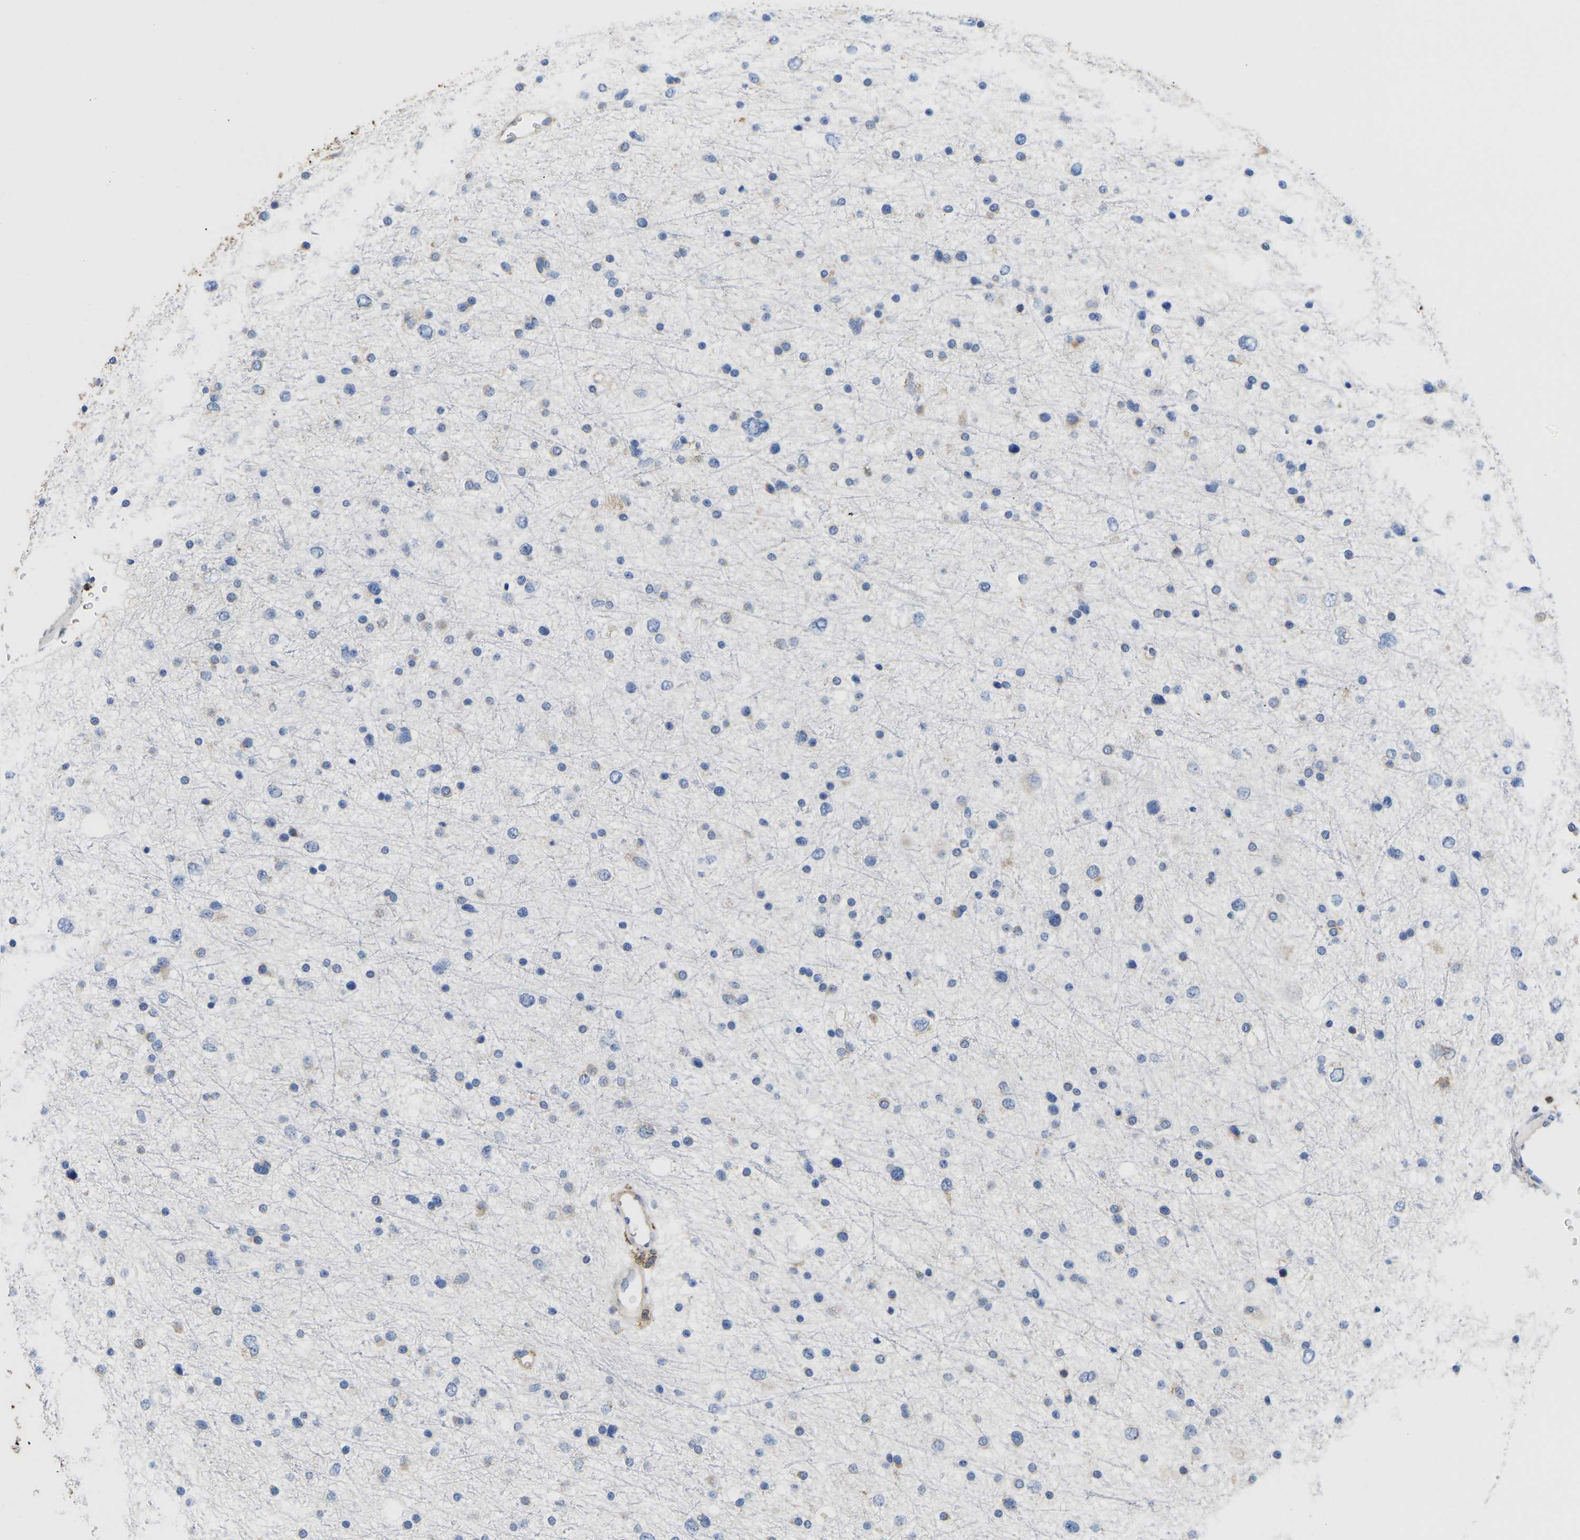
{"staining": {"intensity": "negative", "quantity": "none", "location": "none"}, "tissue": "glioma", "cell_type": "Tumor cells", "image_type": "cancer", "snomed": [{"axis": "morphology", "description": "Glioma, malignant, Low grade"}, {"axis": "topography", "description": "Brain"}], "caption": "Immunohistochemical staining of human glioma demonstrates no significant staining in tumor cells.", "gene": "P4HB", "patient": {"sex": "female", "age": 37}}